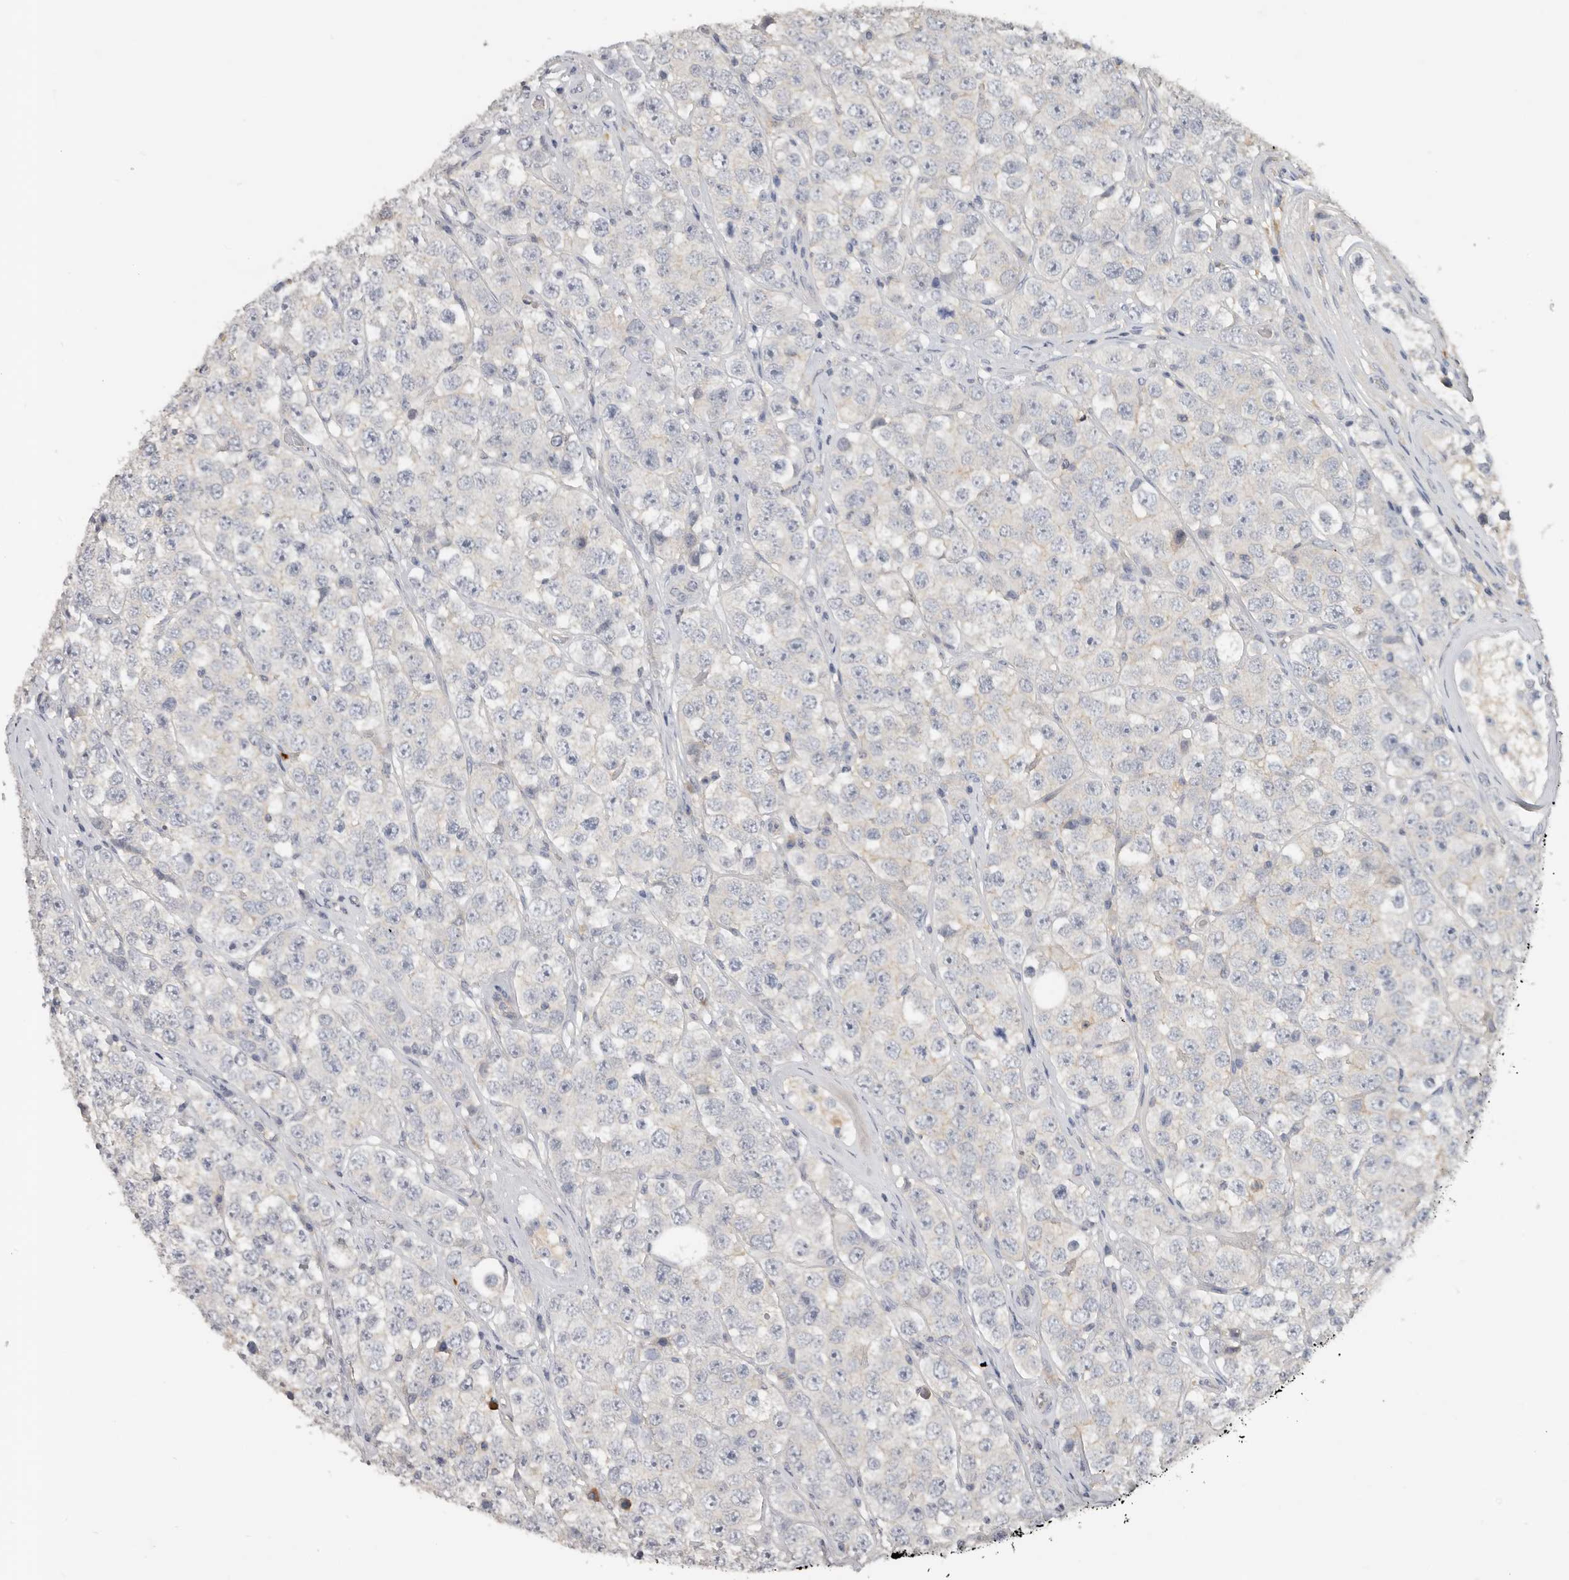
{"staining": {"intensity": "negative", "quantity": "none", "location": "none"}, "tissue": "testis cancer", "cell_type": "Tumor cells", "image_type": "cancer", "snomed": [{"axis": "morphology", "description": "Seminoma, NOS"}, {"axis": "topography", "description": "Testis"}], "caption": "Tumor cells are negative for brown protein staining in testis seminoma.", "gene": "WDTC1", "patient": {"sex": "male", "age": 28}}